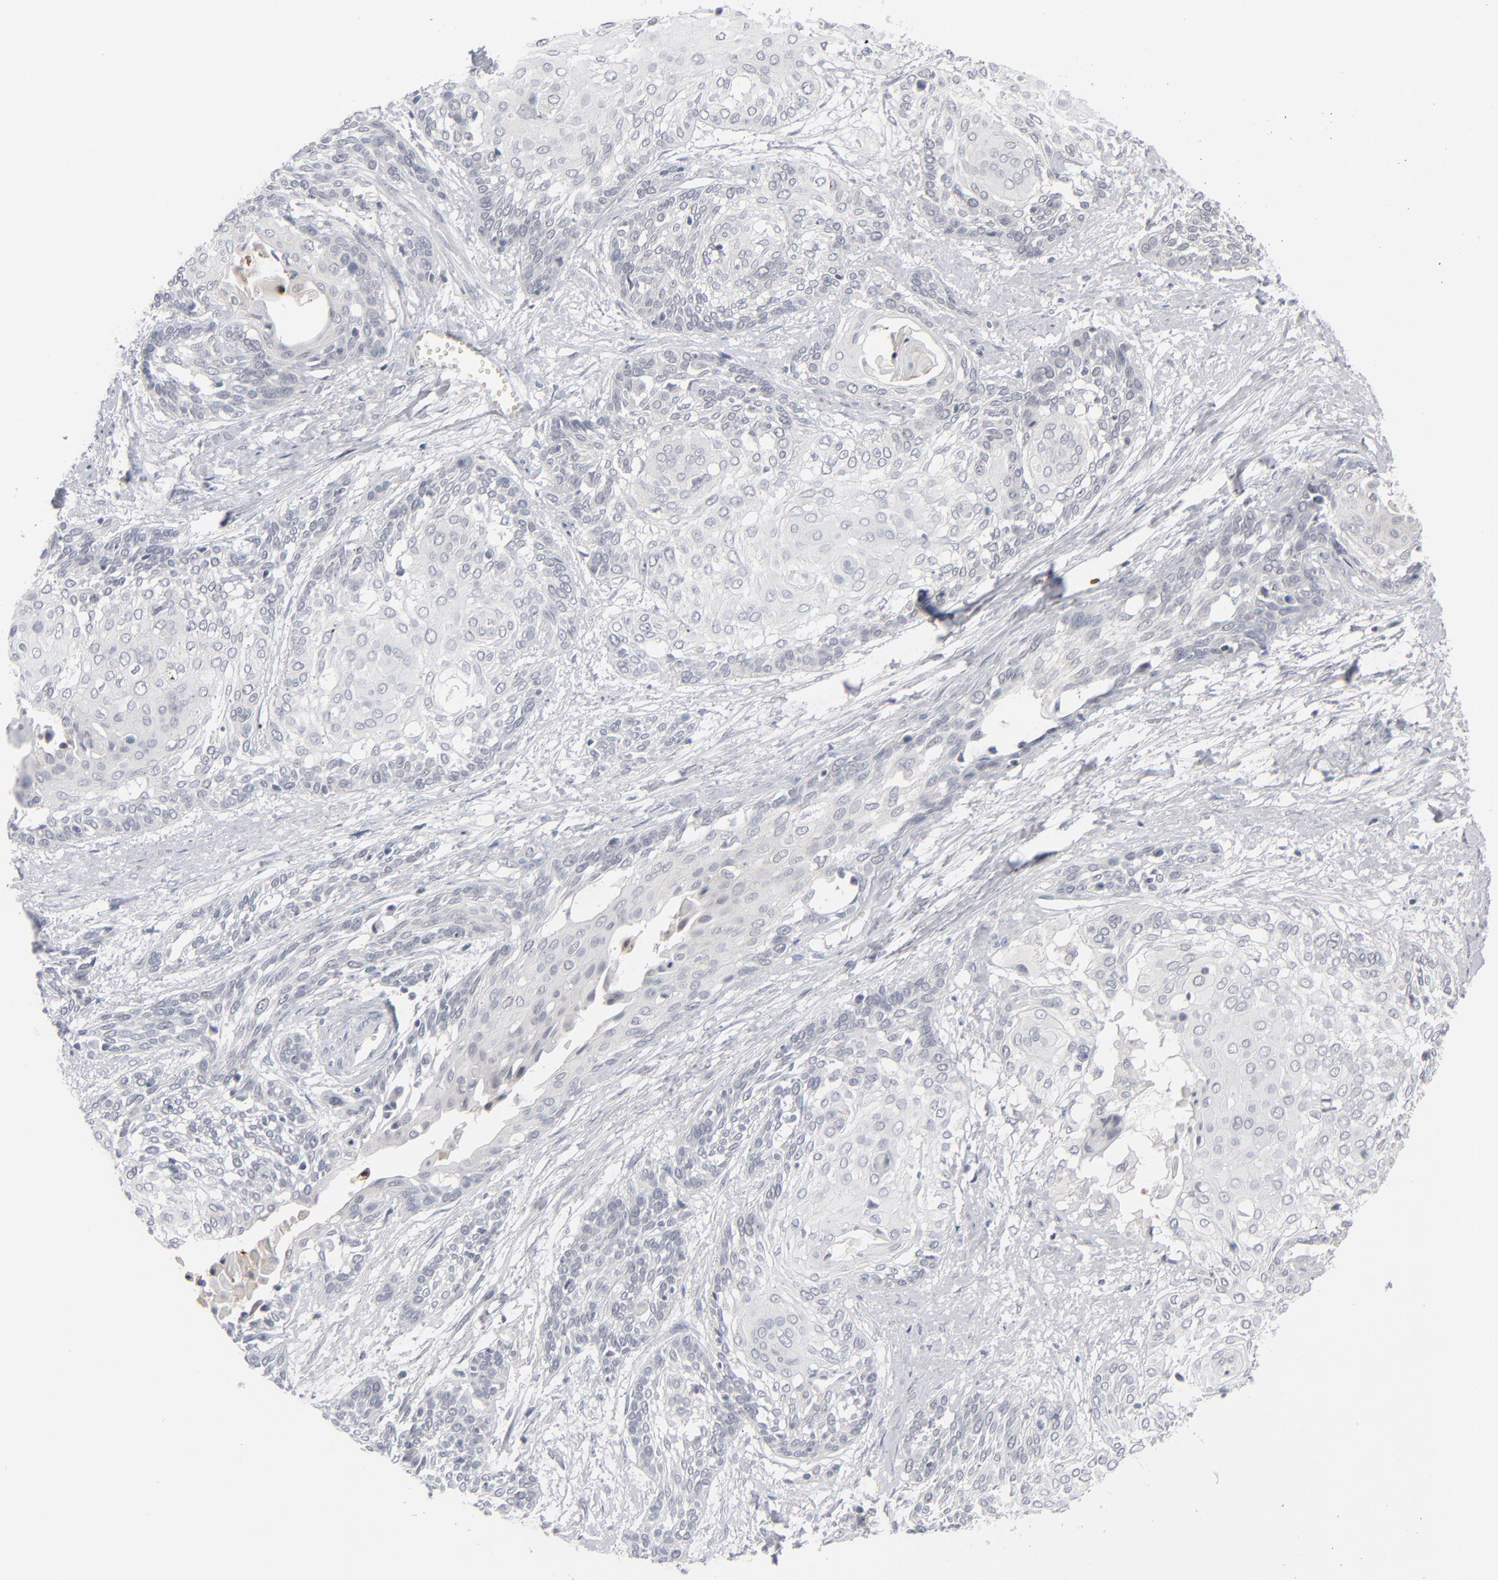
{"staining": {"intensity": "negative", "quantity": "none", "location": "none"}, "tissue": "cervical cancer", "cell_type": "Tumor cells", "image_type": "cancer", "snomed": [{"axis": "morphology", "description": "Squamous cell carcinoma, NOS"}, {"axis": "topography", "description": "Cervix"}], "caption": "This histopathology image is of cervical squamous cell carcinoma stained with immunohistochemistry to label a protein in brown with the nuclei are counter-stained blue. There is no staining in tumor cells.", "gene": "POF1B", "patient": {"sex": "female", "age": 57}}